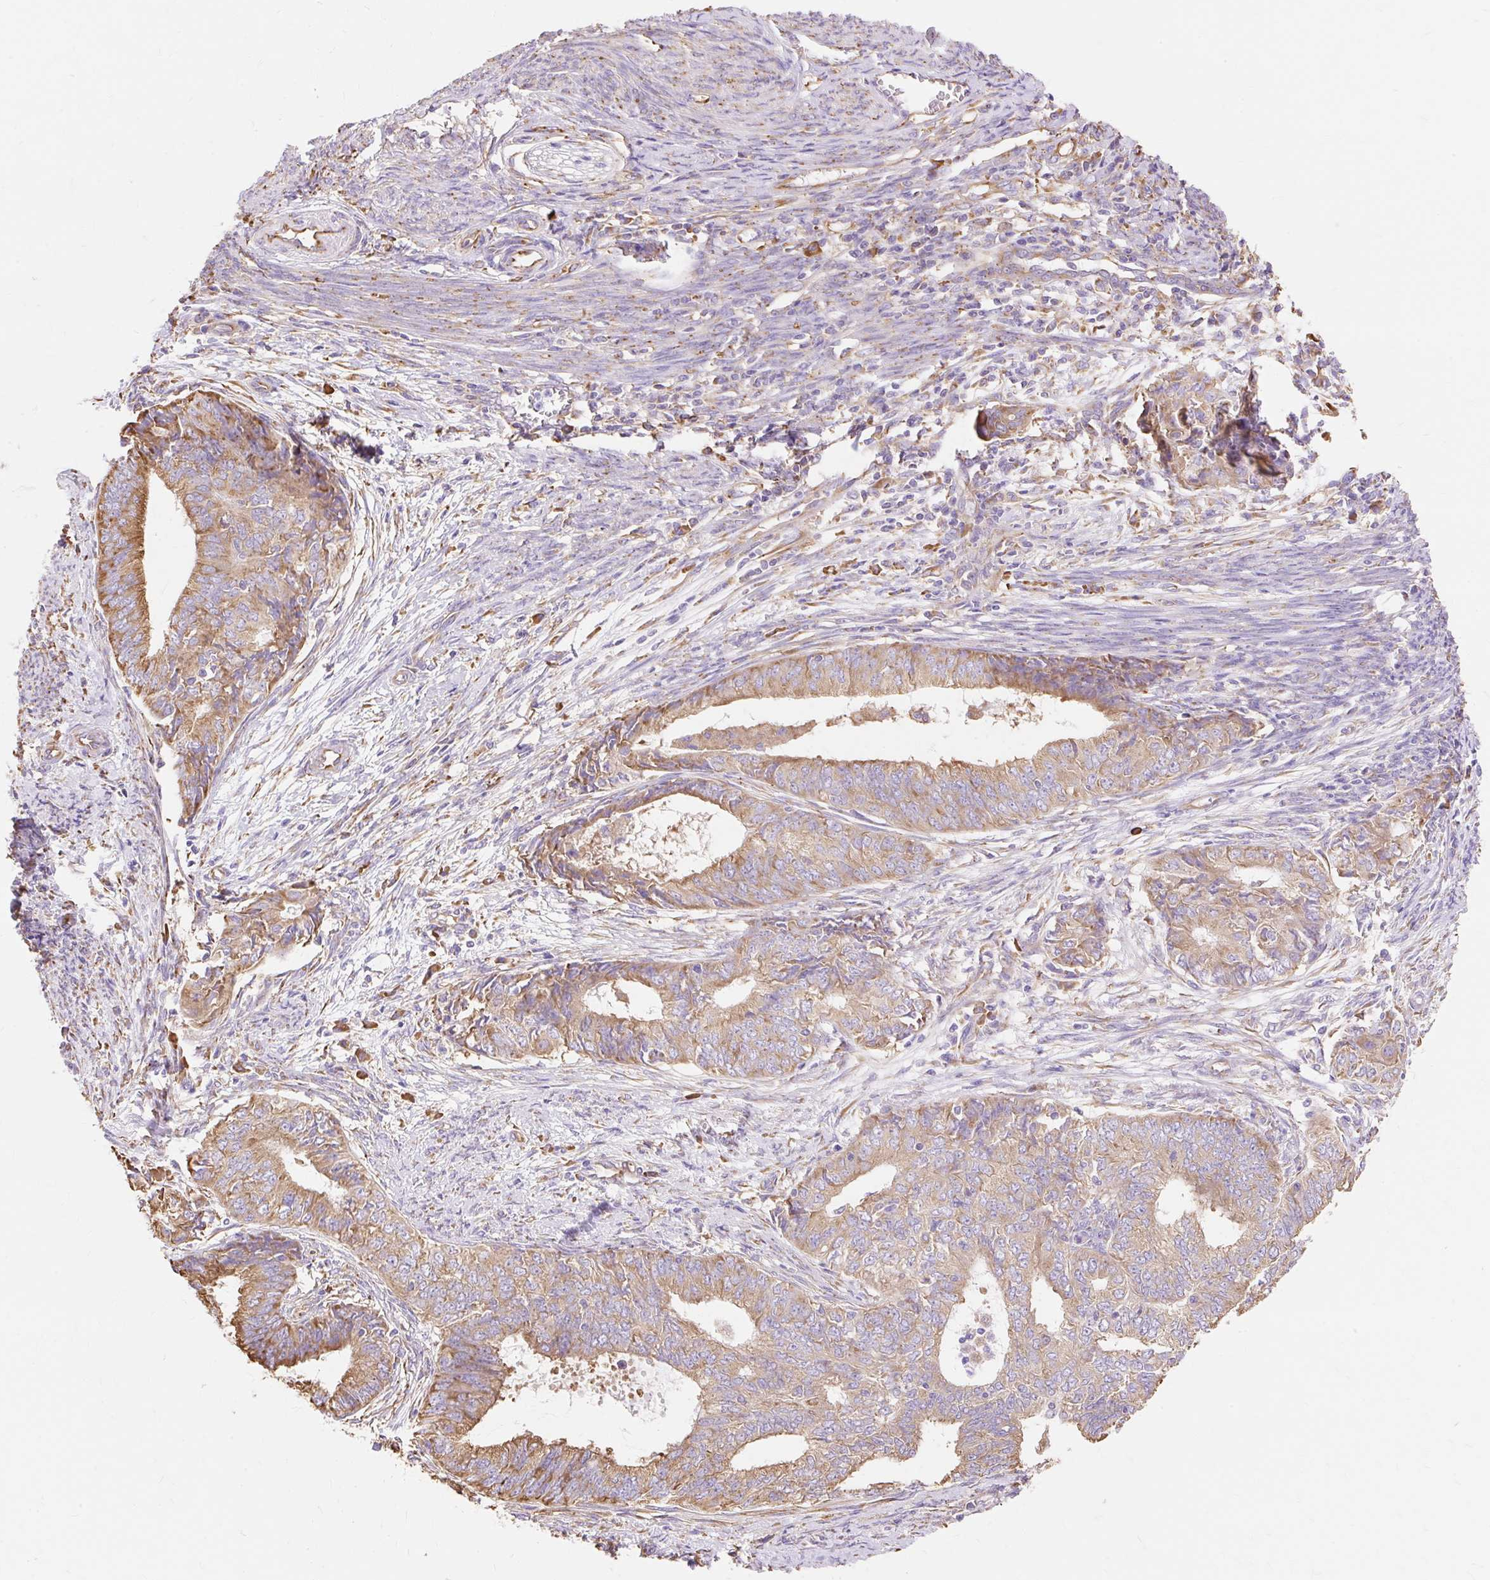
{"staining": {"intensity": "moderate", "quantity": ">75%", "location": "cytoplasmic/membranous"}, "tissue": "endometrial cancer", "cell_type": "Tumor cells", "image_type": "cancer", "snomed": [{"axis": "morphology", "description": "Adenocarcinoma, NOS"}, {"axis": "topography", "description": "Endometrium"}], "caption": "Brown immunohistochemical staining in endometrial cancer (adenocarcinoma) exhibits moderate cytoplasmic/membranous expression in about >75% of tumor cells.", "gene": "RPS17", "patient": {"sex": "female", "age": 62}}